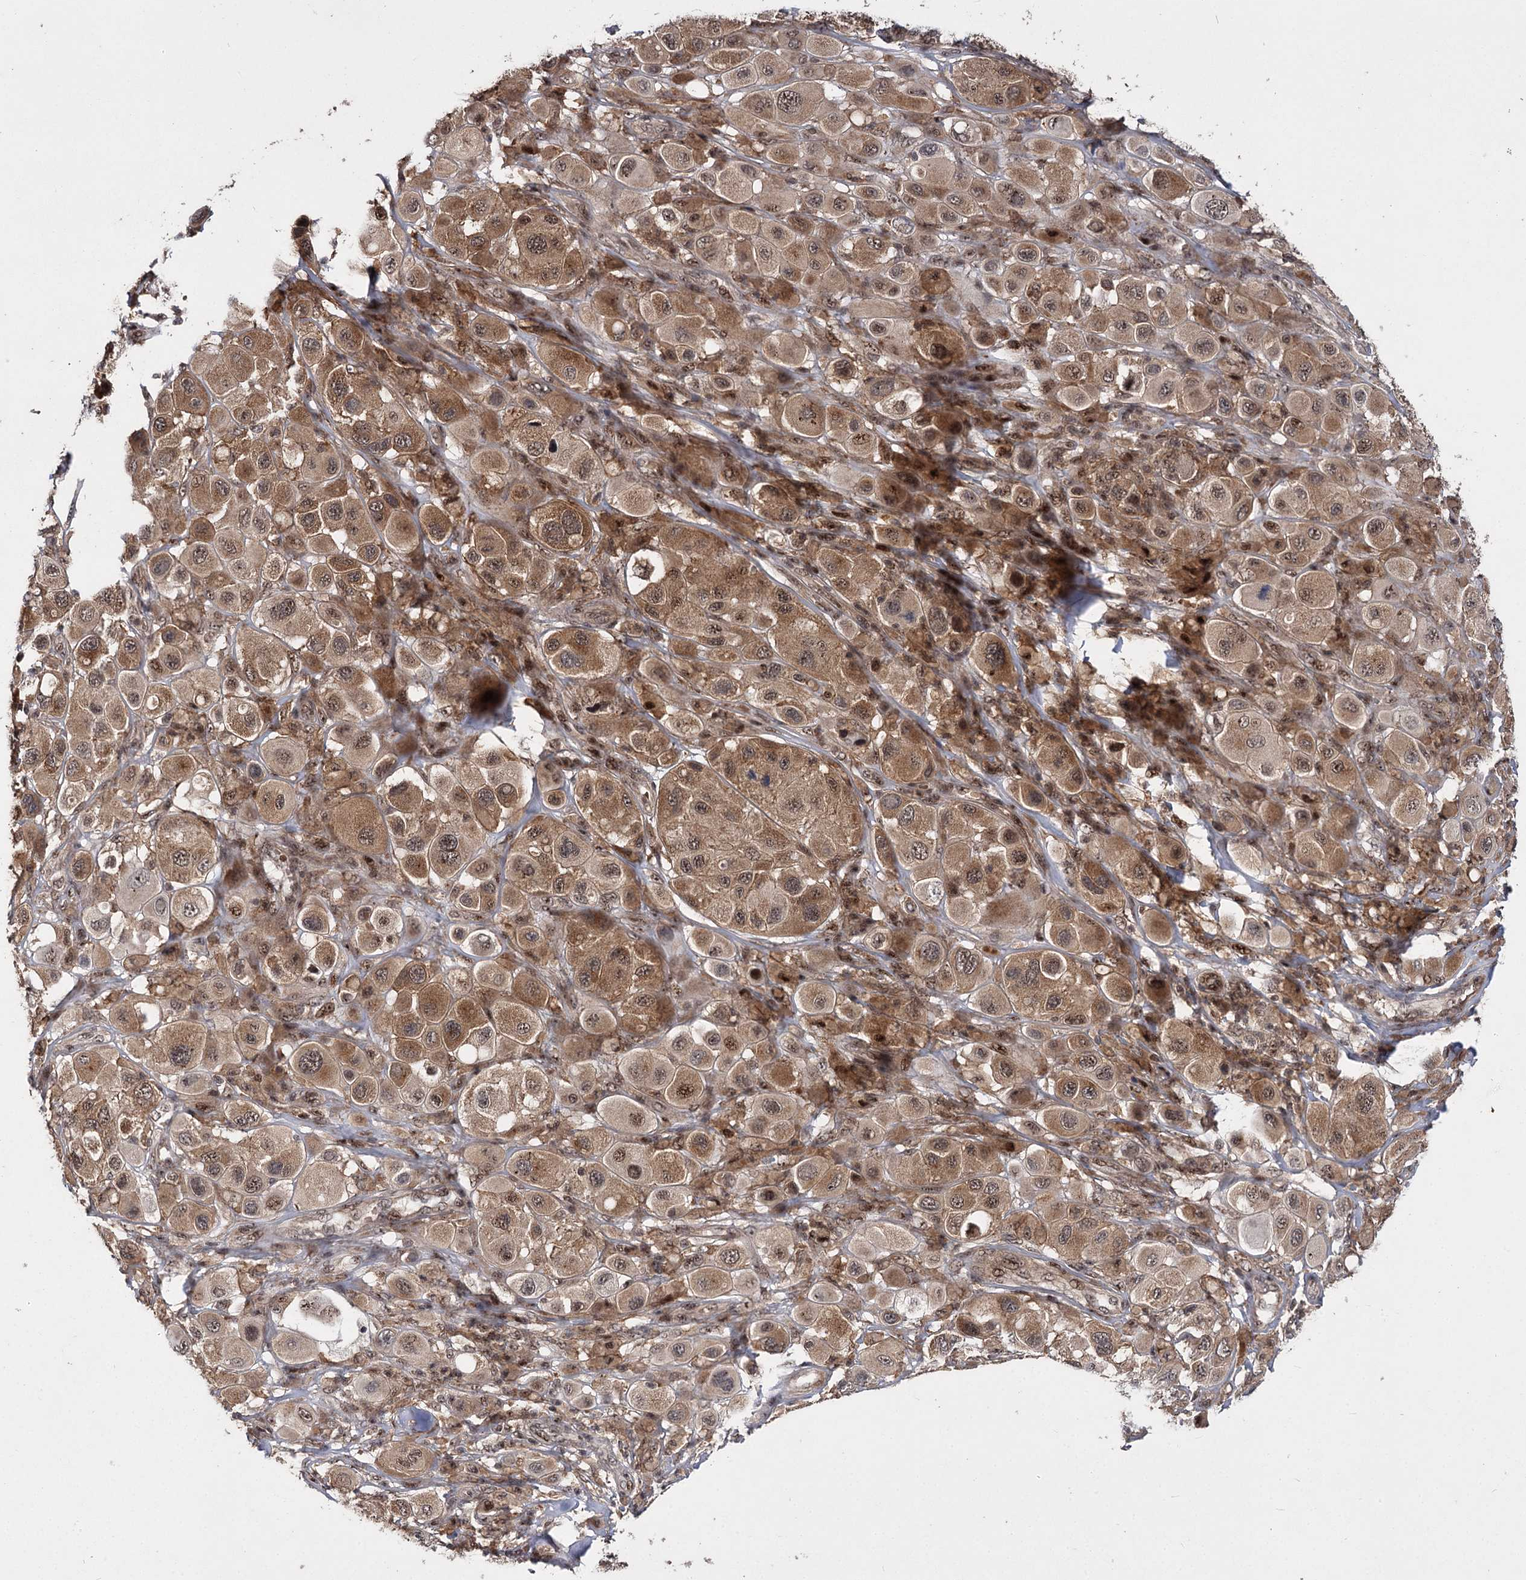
{"staining": {"intensity": "moderate", "quantity": ">75%", "location": "cytoplasmic/membranous,nuclear"}, "tissue": "melanoma", "cell_type": "Tumor cells", "image_type": "cancer", "snomed": [{"axis": "morphology", "description": "Malignant melanoma, Metastatic site"}, {"axis": "topography", "description": "Skin"}], "caption": "Immunohistochemical staining of melanoma demonstrates moderate cytoplasmic/membranous and nuclear protein positivity in approximately >75% of tumor cells.", "gene": "MKNK2", "patient": {"sex": "male", "age": 41}}